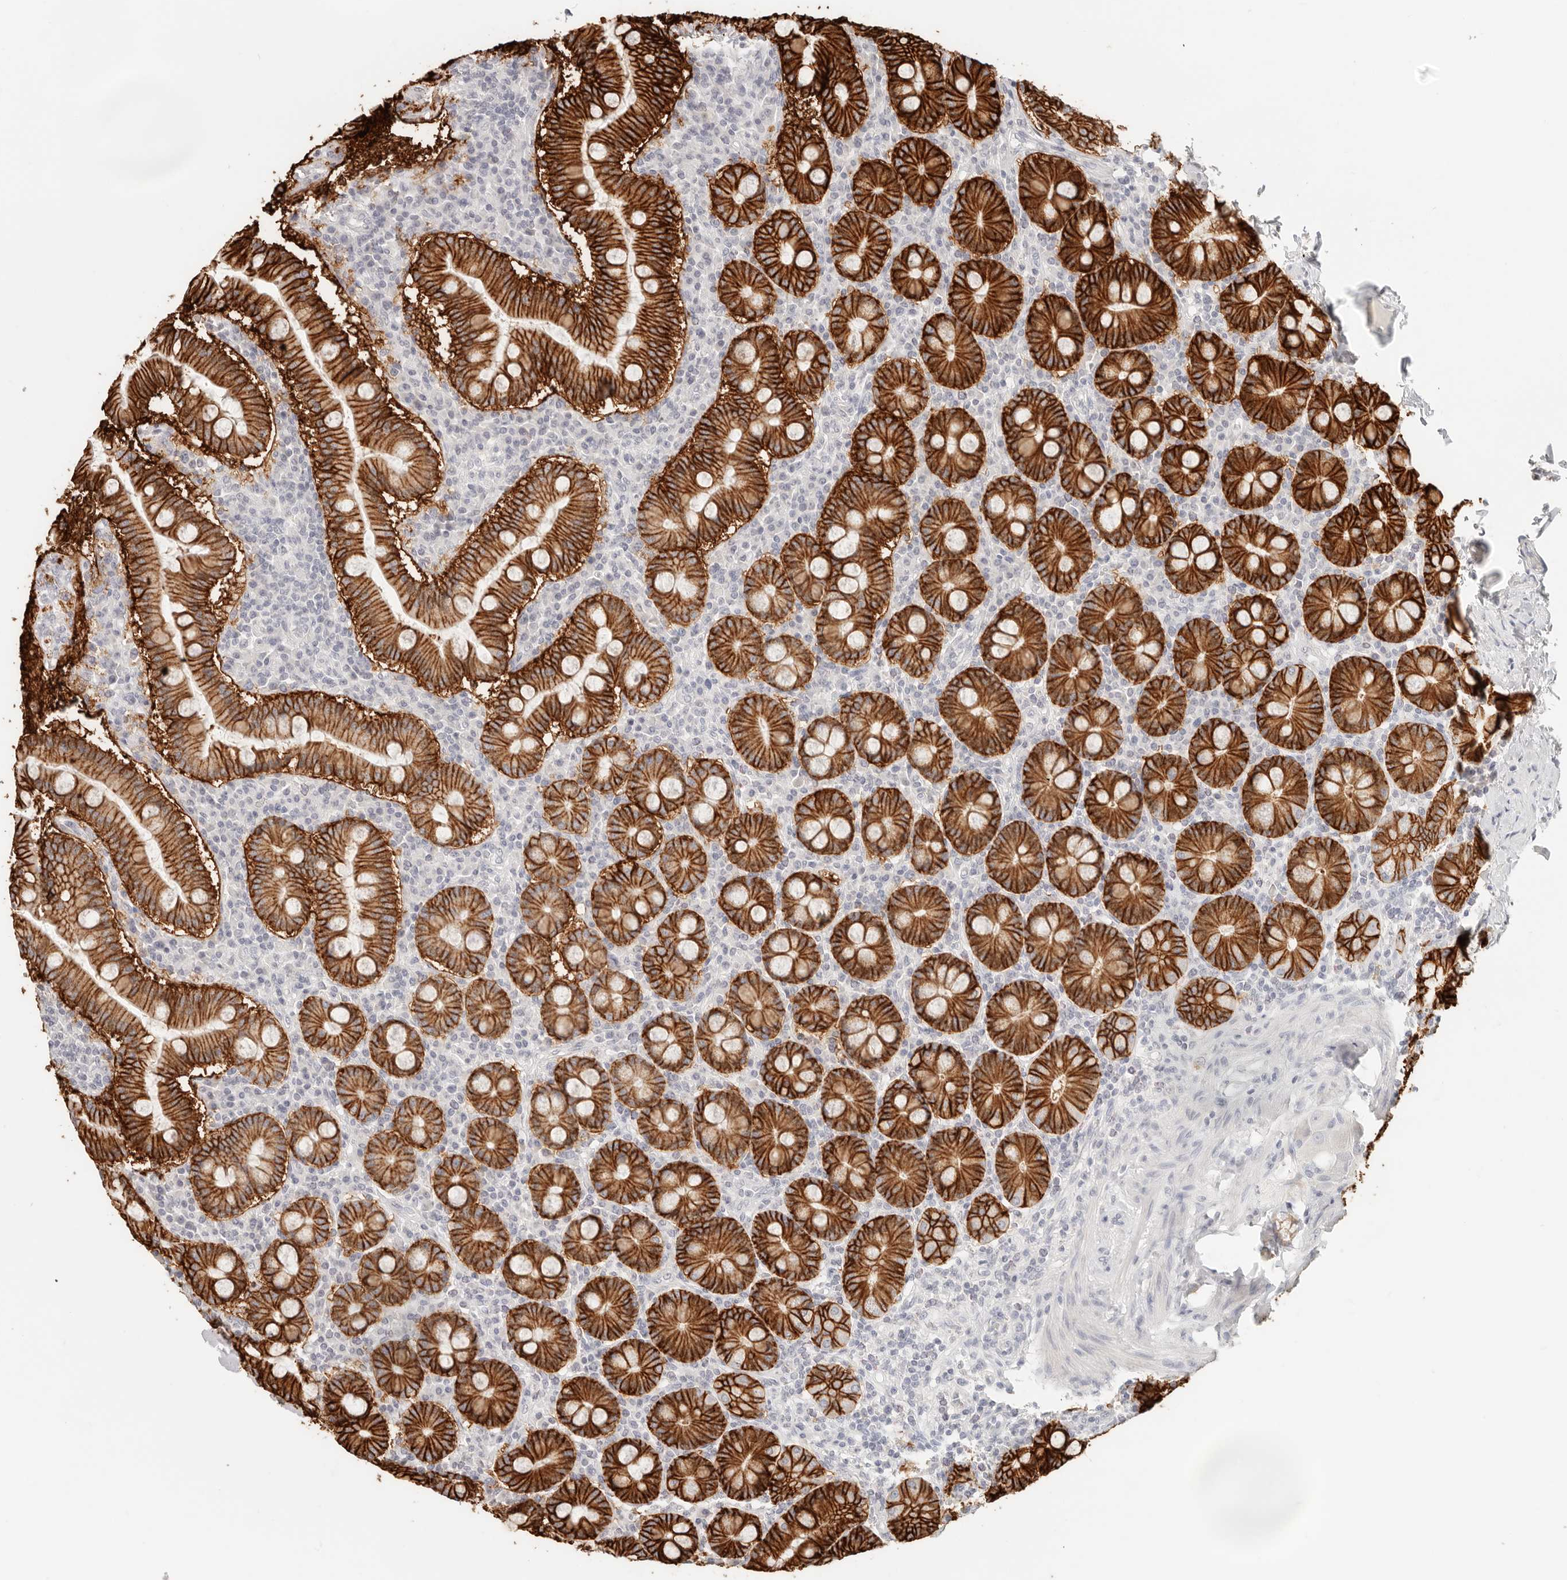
{"staining": {"intensity": "strong", "quantity": ">75%", "location": "cytoplasmic/membranous"}, "tissue": "duodenum", "cell_type": "Glandular cells", "image_type": "normal", "snomed": [{"axis": "morphology", "description": "Normal tissue, NOS"}, {"axis": "topography", "description": "Duodenum"}], "caption": "An IHC micrograph of unremarkable tissue is shown. Protein staining in brown highlights strong cytoplasmic/membranous positivity in duodenum within glandular cells.", "gene": "EPCAM", "patient": {"sex": "male", "age": 50}}